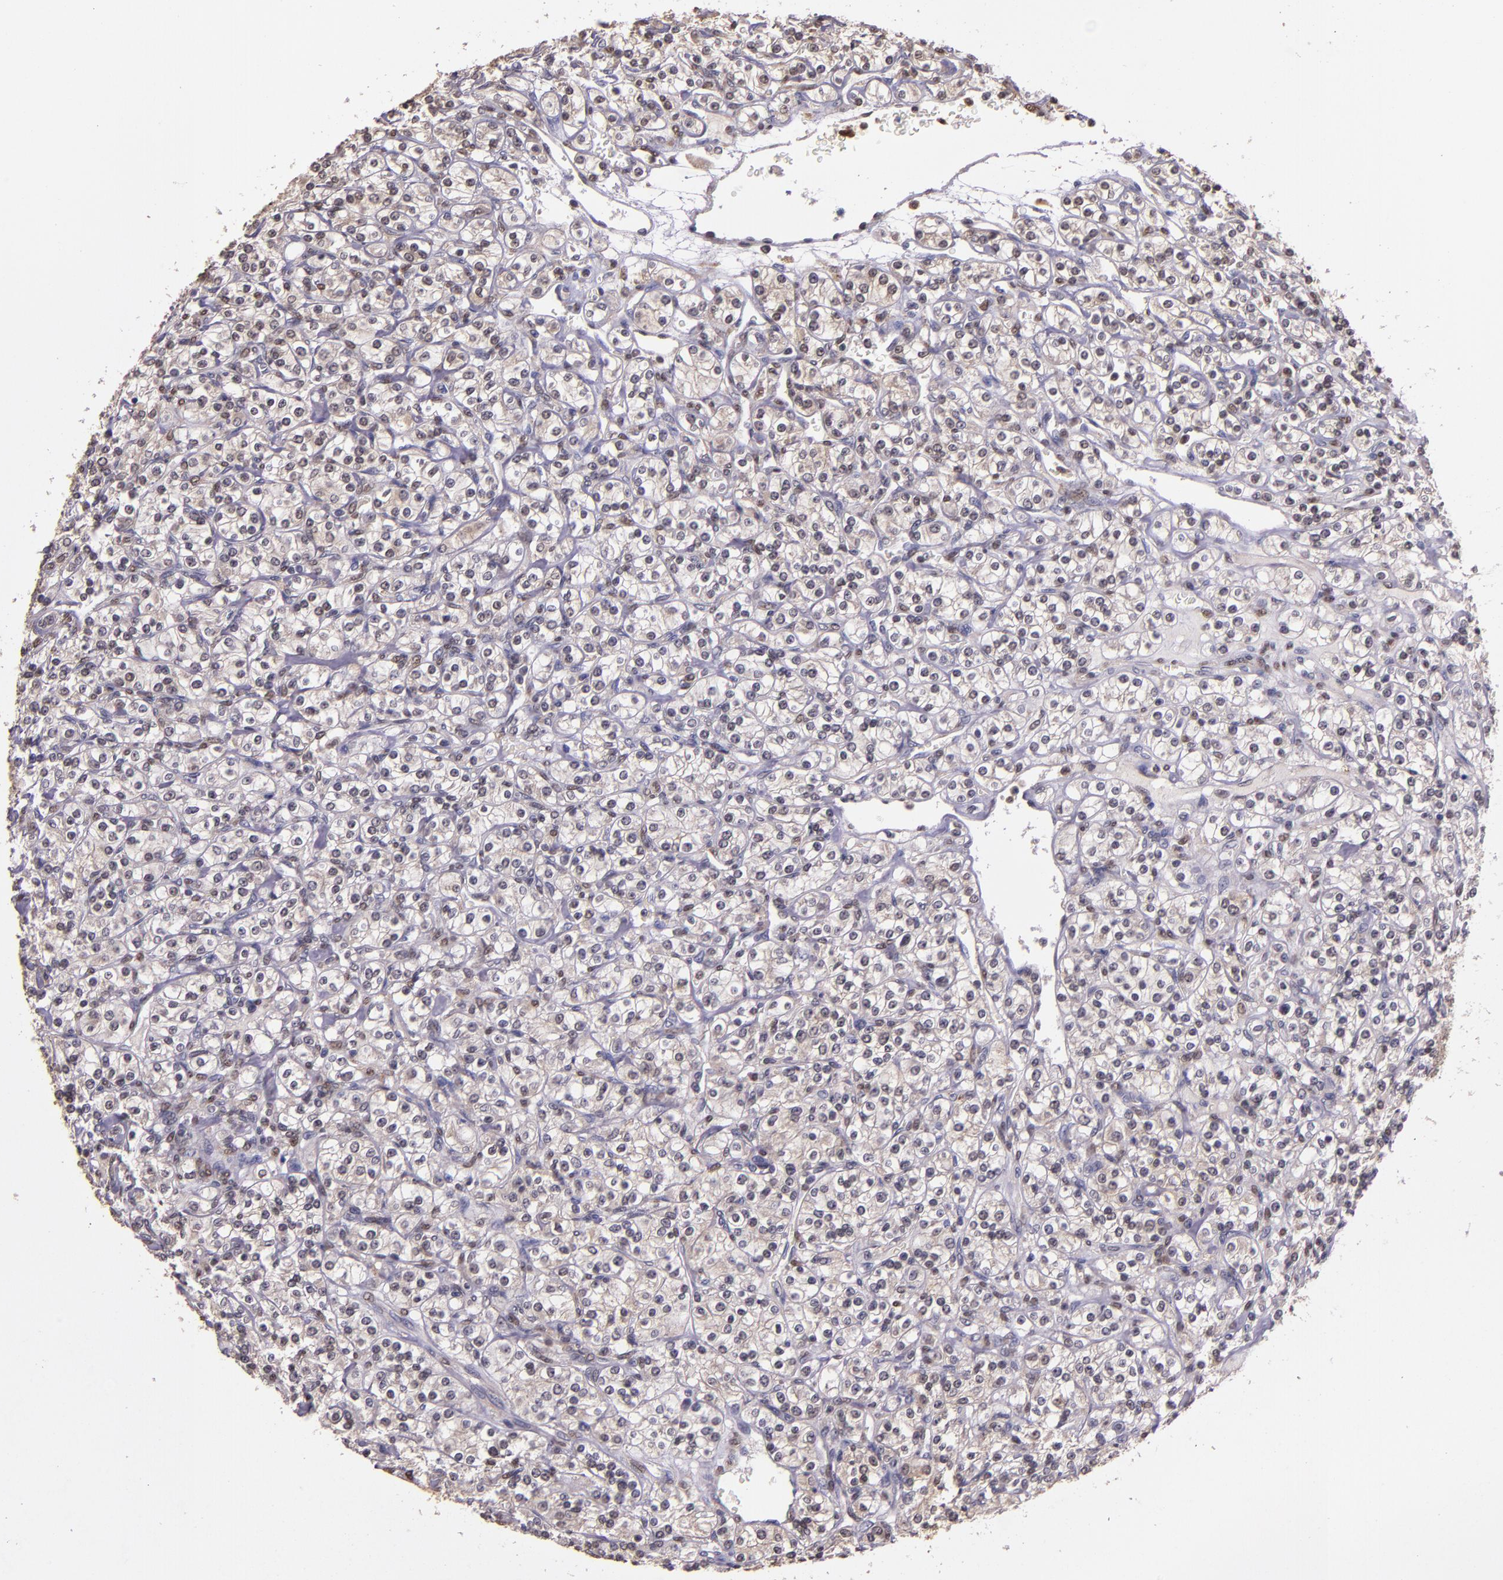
{"staining": {"intensity": "weak", "quantity": "25%-75%", "location": "cytoplasmic/membranous,nuclear"}, "tissue": "renal cancer", "cell_type": "Tumor cells", "image_type": "cancer", "snomed": [{"axis": "morphology", "description": "Adenocarcinoma, NOS"}, {"axis": "topography", "description": "Kidney"}], "caption": "Human renal cancer stained with a brown dye demonstrates weak cytoplasmic/membranous and nuclear positive positivity in about 25%-75% of tumor cells.", "gene": "STAT6", "patient": {"sex": "male", "age": 77}}